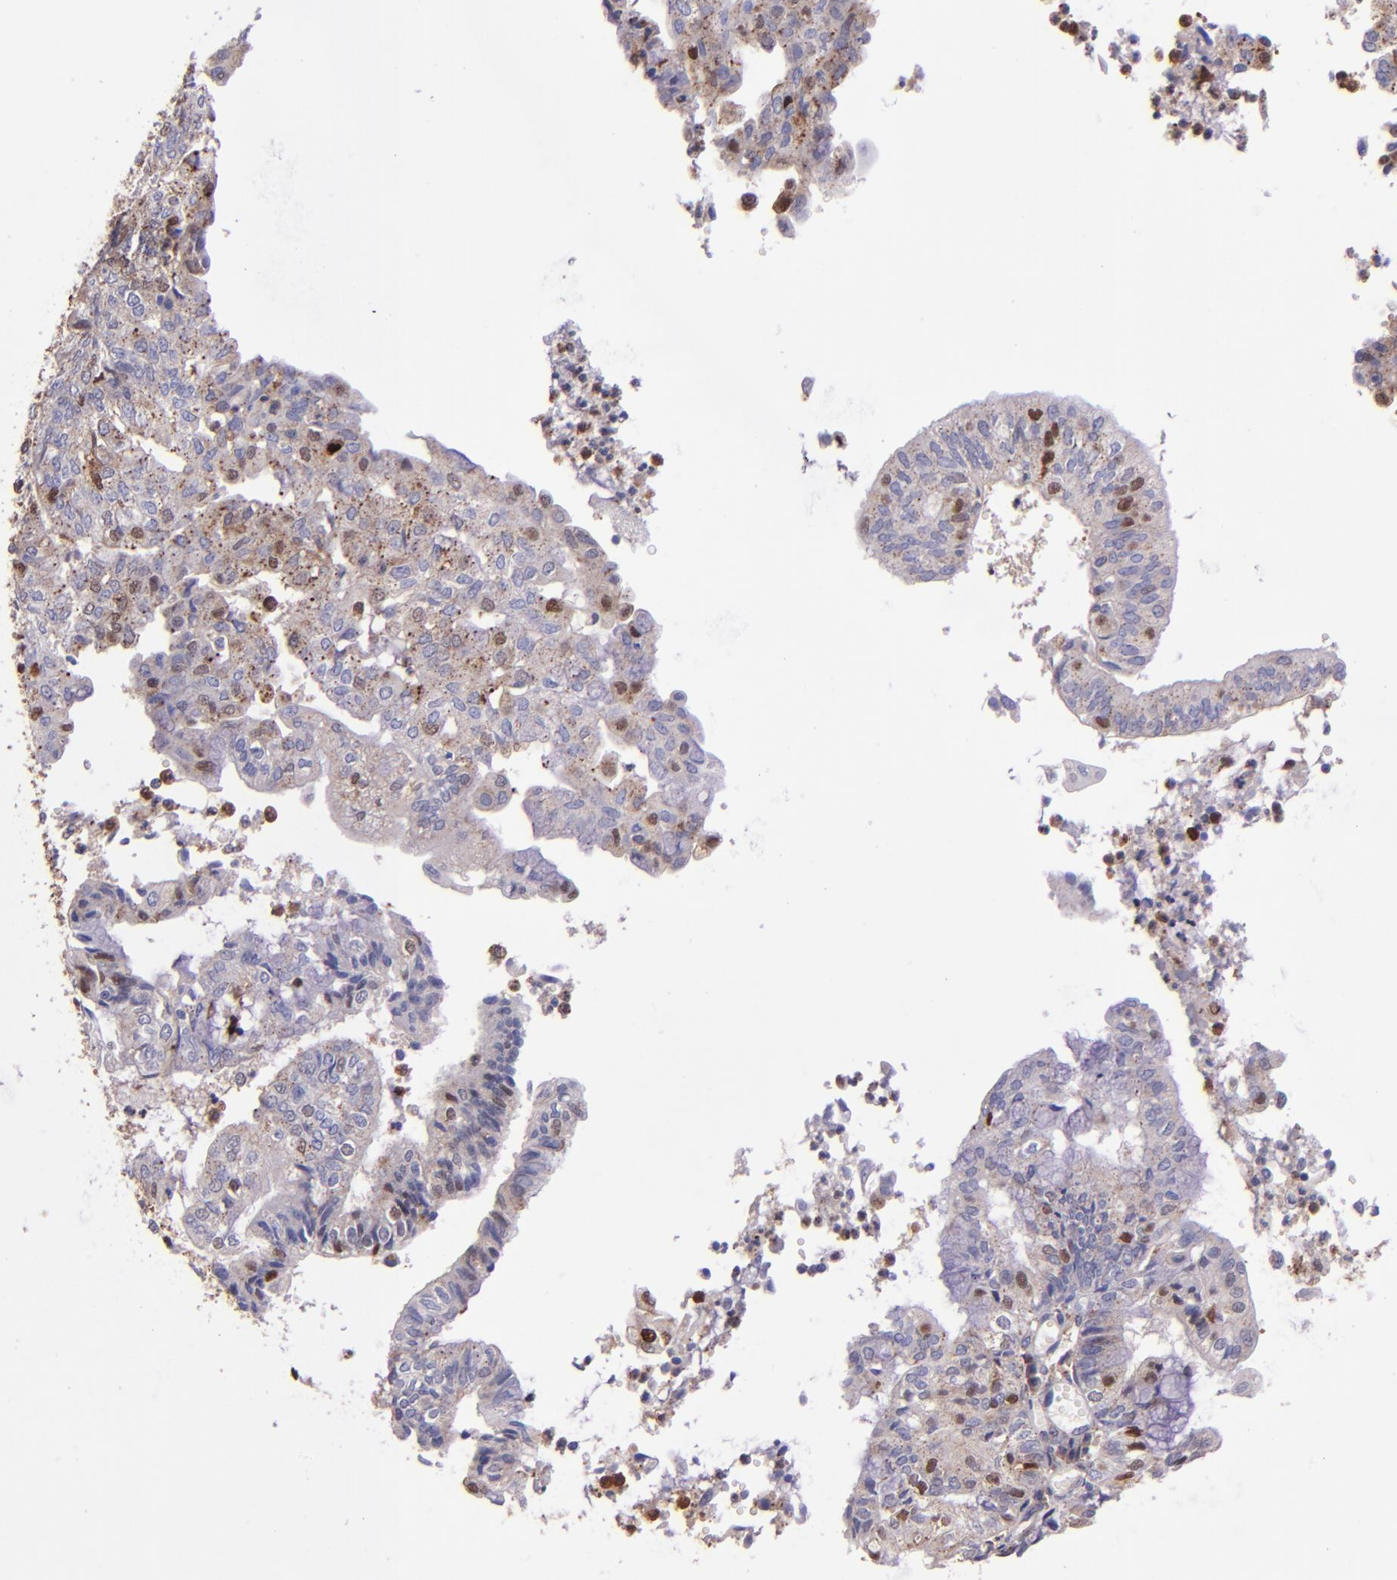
{"staining": {"intensity": "weak", "quantity": "<25%", "location": "cytoplasmic/membranous,nuclear"}, "tissue": "endometrial cancer", "cell_type": "Tumor cells", "image_type": "cancer", "snomed": [{"axis": "morphology", "description": "Adenocarcinoma, NOS"}, {"axis": "topography", "description": "Endometrium"}], "caption": "Immunohistochemistry (IHC) of endometrial cancer displays no positivity in tumor cells.", "gene": "WASHC1", "patient": {"sex": "female", "age": 59}}